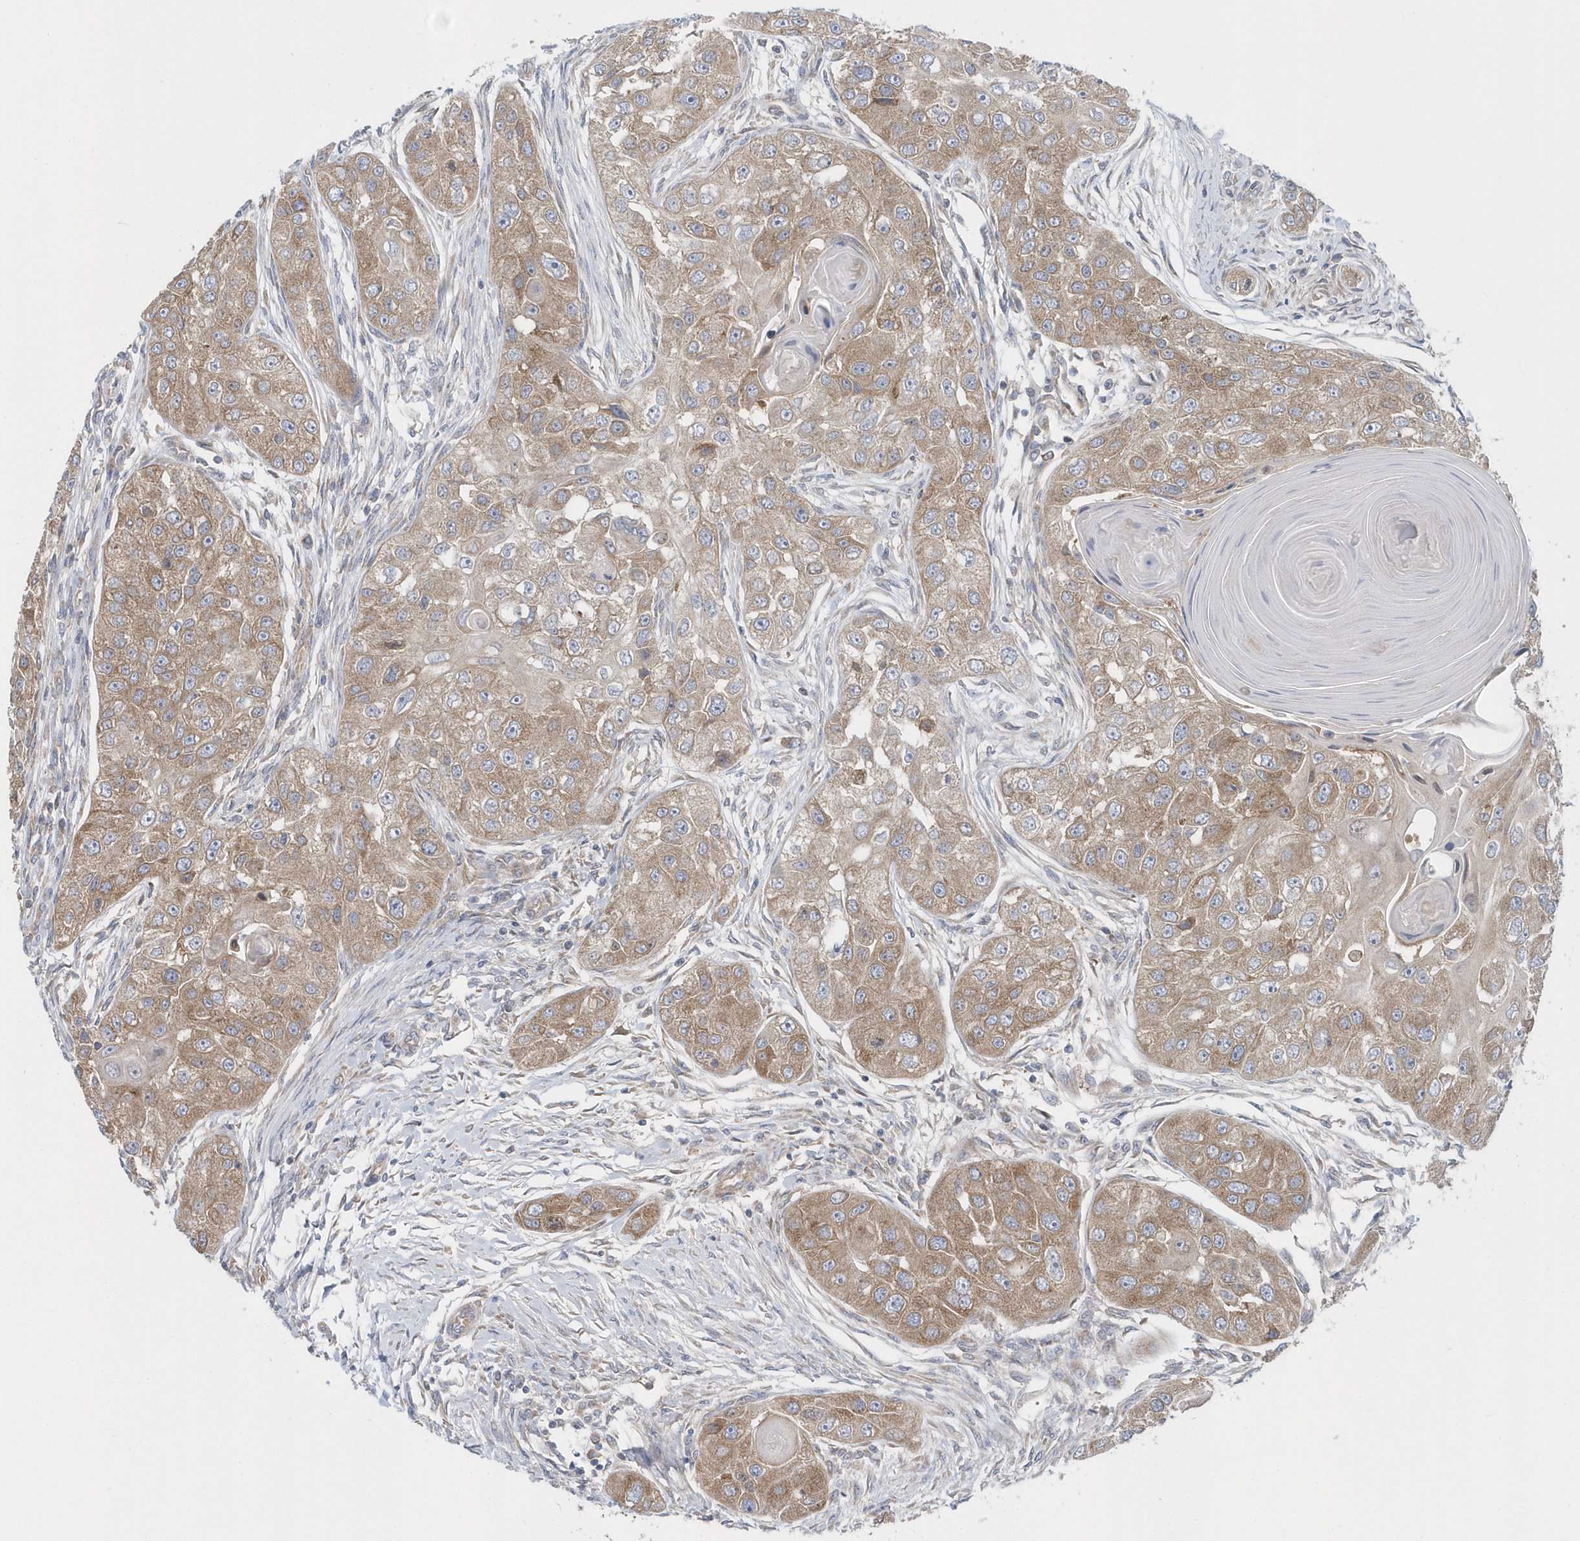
{"staining": {"intensity": "moderate", "quantity": ">75%", "location": "cytoplasmic/membranous"}, "tissue": "head and neck cancer", "cell_type": "Tumor cells", "image_type": "cancer", "snomed": [{"axis": "morphology", "description": "Normal tissue, NOS"}, {"axis": "morphology", "description": "Squamous cell carcinoma, NOS"}, {"axis": "topography", "description": "Skeletal muscle"}, {"axis": "topography", "description": "Head-Neck"}], "caption": "Protein staining by IHC exhibits moderate cytoplasmic/membranous expression in approximately >75% of tumor cells in head and neck squamous cell carcinoma.", "gene": "EIF3C", "patient": {"sex": "male", "age": 51}}